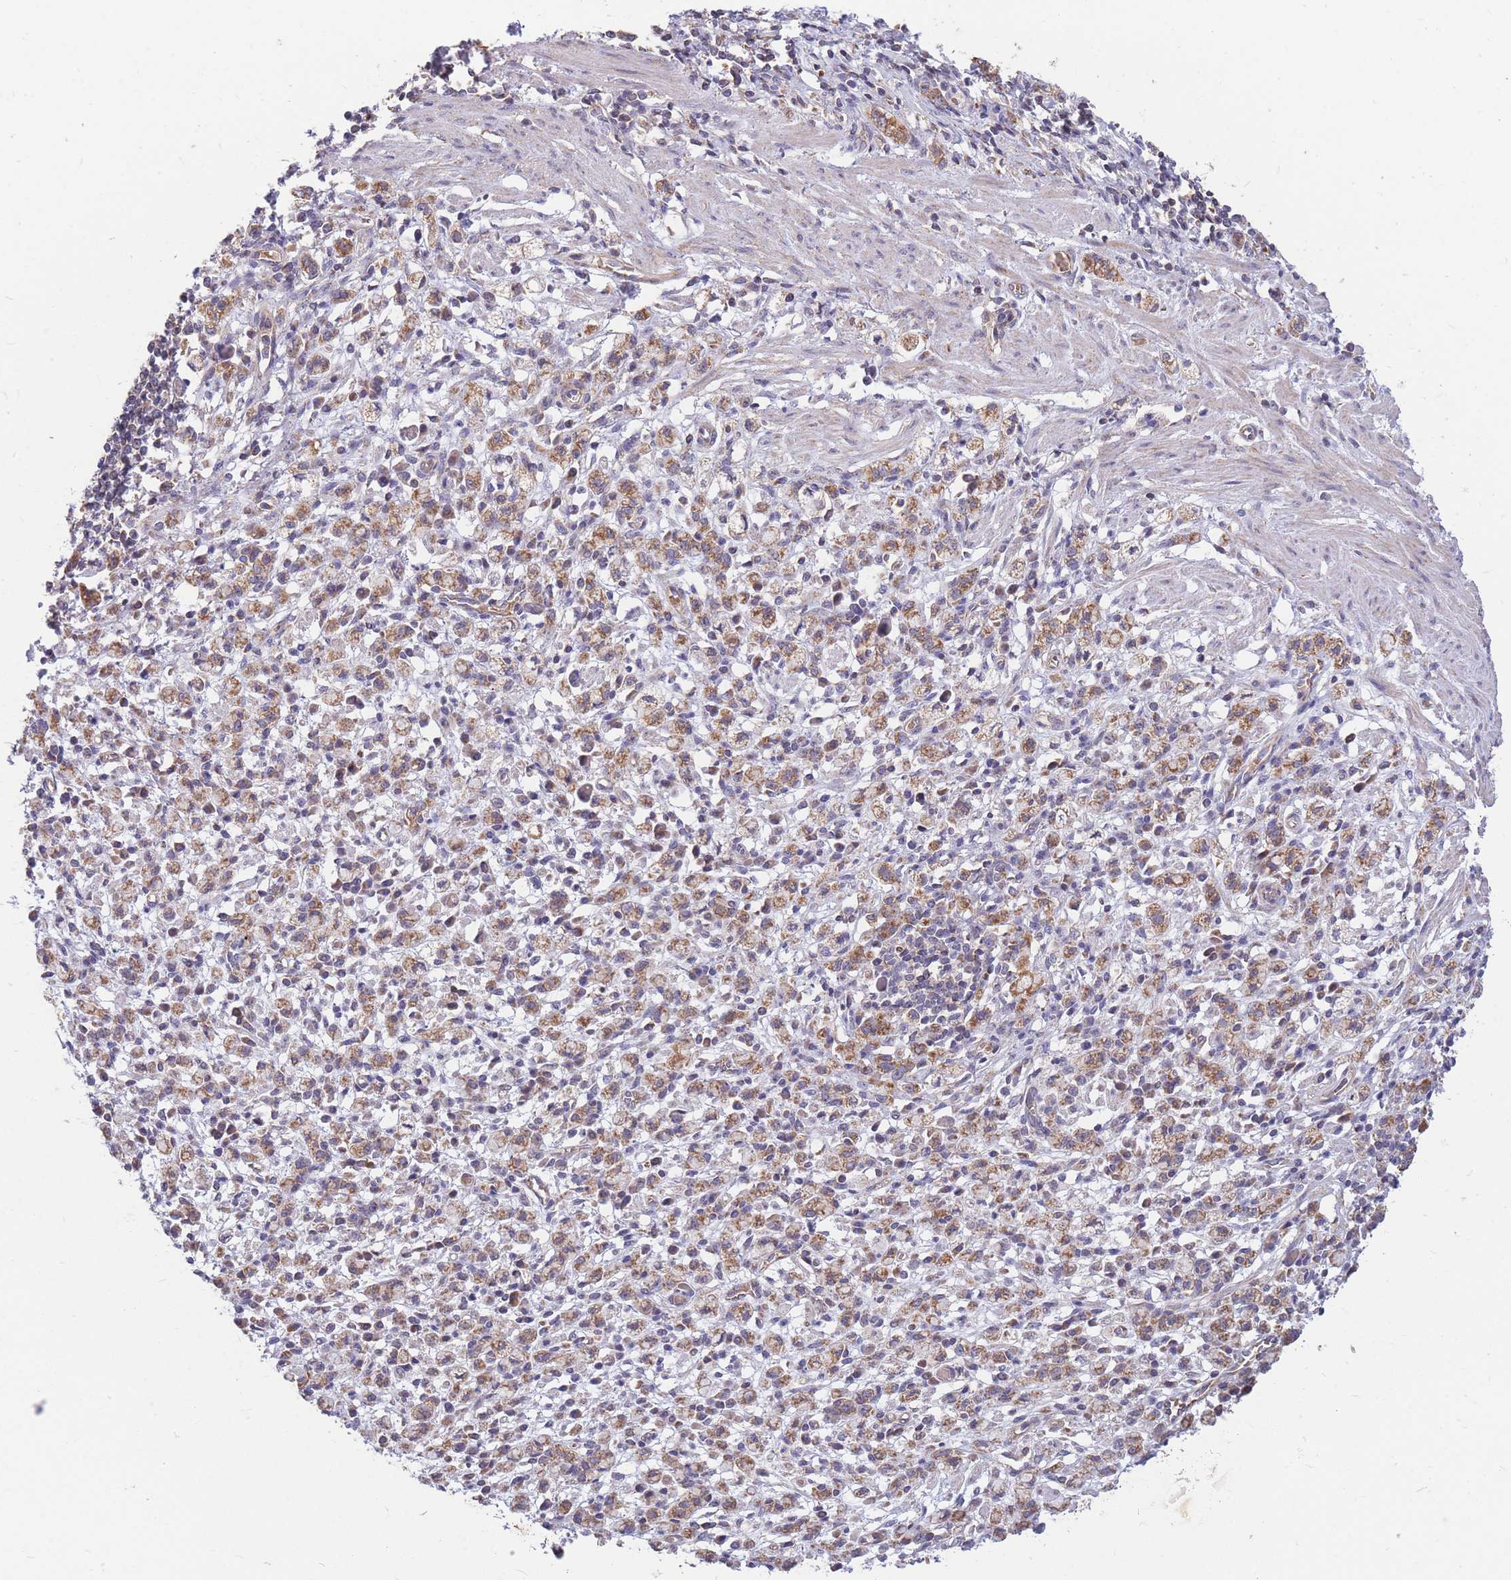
{"staining": {"intensity": "moderate", "quantity": ">75%", "location": "cytoplasmic/membranous"}, "tissue": "stomach cancer", "cell_type": "Tumor cells", "image_type": "cancer", "snomed": [{"axis": "morphology", "description": "Adenocarcinoma, NOS"}, {"axis": "topography", "description": "Stomach"}], "caption": "There is medium levels of moderate cytoplasmic/membranous staining in tumor cells of stomach adenocarcinoma, as demonstrated by immunohistochemical staining (brown color).", "gene": "PTPMT1", "patient": {"sex": "male", "age": 77}}